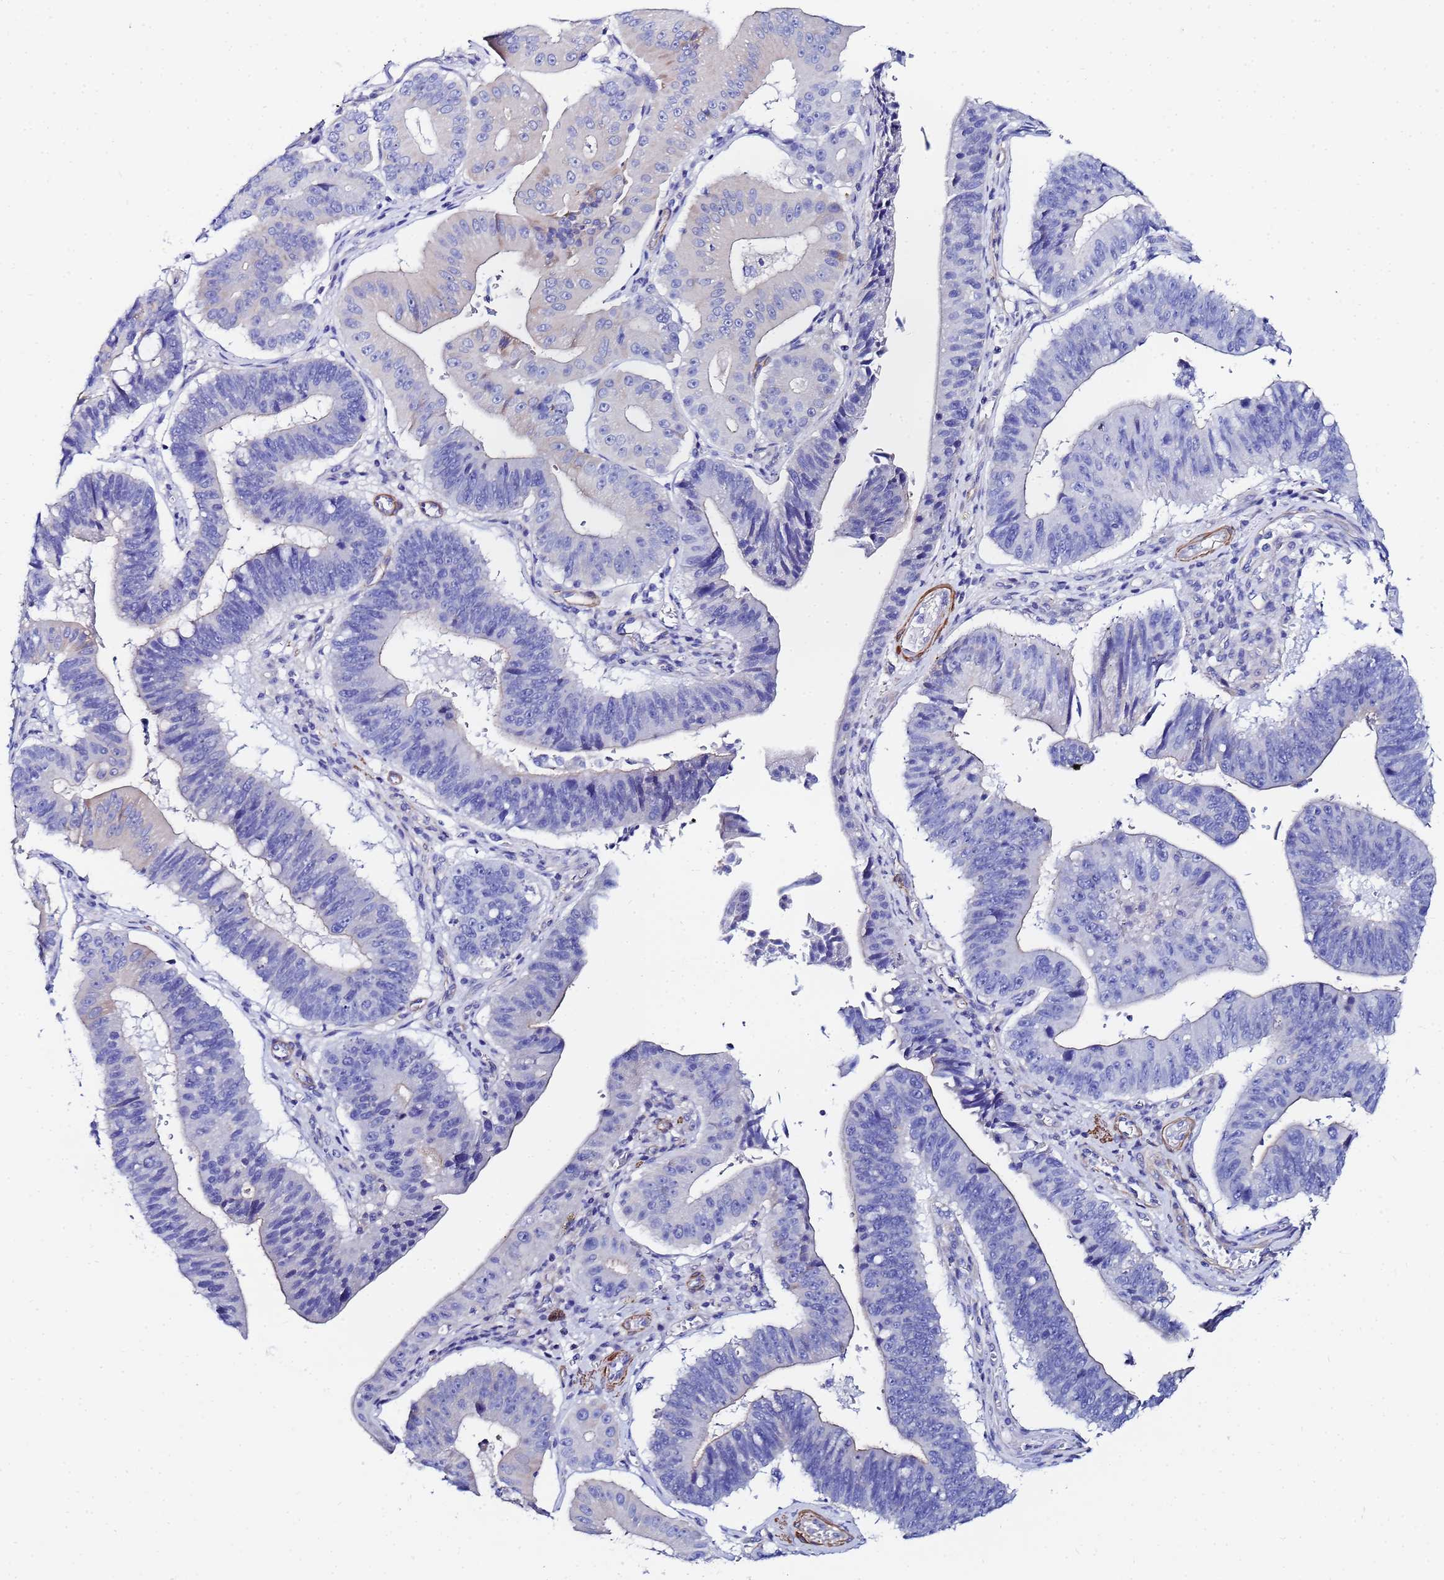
{"staining": {"intensity": "negative", "quantity": "none", "location": "none"}, "tissue": "stomach cancer", "cell_type": "Tumor cells", "image_type": "cancer", "snomed": [{"axis": "morphology", "description": "Adenocarcinoma, NOS"}, {"axis": "topography", "description": "Stomach"}], "caption": "A photomicrograph of stomach cancer (adenocarcinoma) stained for a protein exhibits no brown staining in tumor cells.", "gene": "RAB39B", "patient": {"sex": "male", "age": 59}}